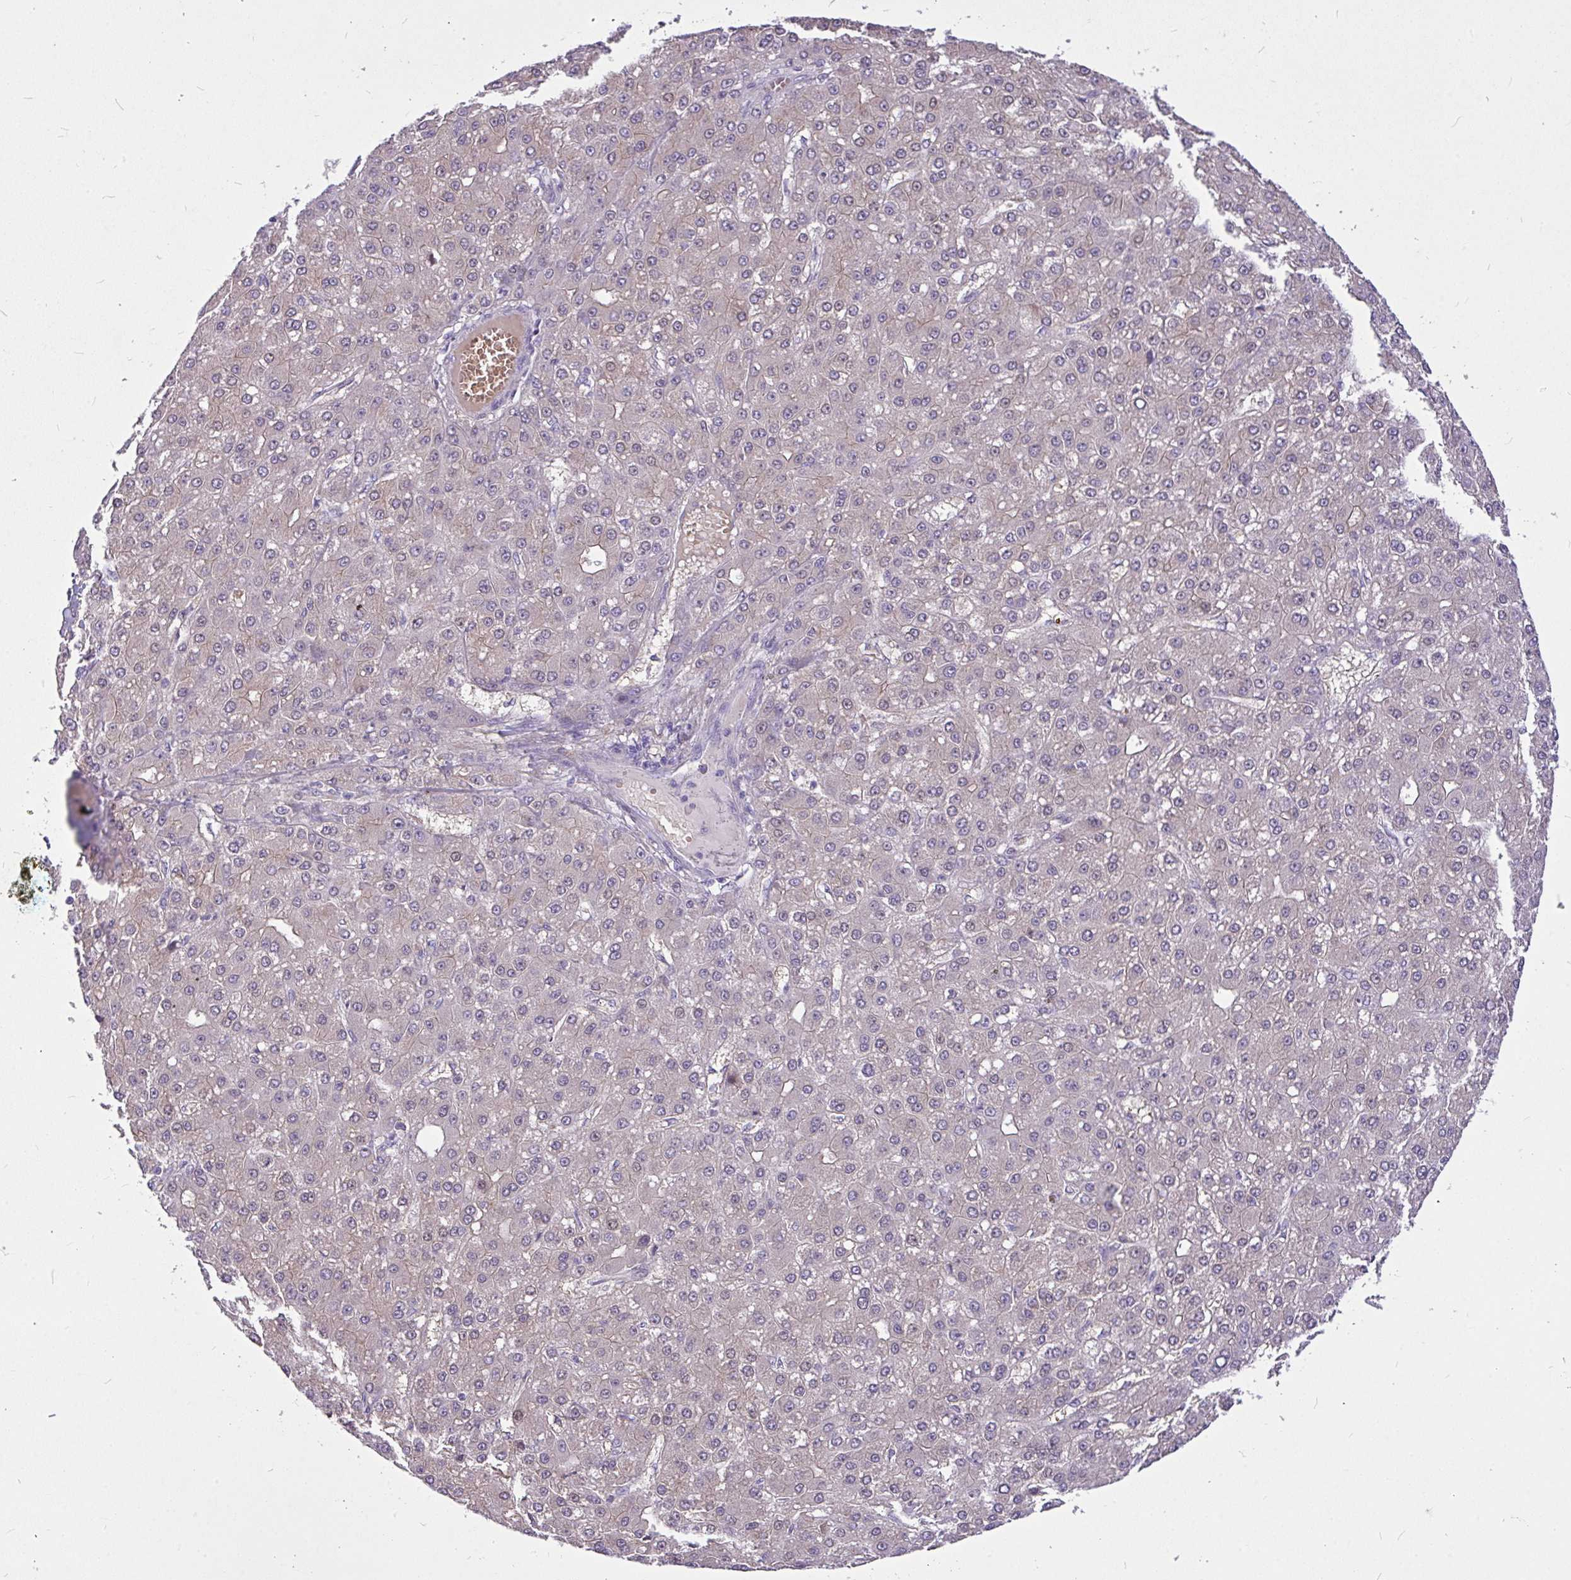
{"staining": {"intensity": "negative", "quantity": "none", "location": "none"}, "tissue": "liver cancer", "cell_type": "Tumor cells", "image_type": "cancer", "snomed": [{"axis": "morphology", "description": "Carcinoma, Hepatocellular, NOS"}, {"axis": "topography", "description": "Liver"}], "caption": "An IHC image of liver cancer (hepatocellular carcinoma) is shown. There is no staining in tumor cells of liver cancer (hepatocellular carcinoma). Brightfield microscopy of immunohistochemistry stained with DAB (brown) and hematoxylin (blue), captured at high magnification.", "gene": "MOCS1", "patient": {"sex": "male", "age": 67}}